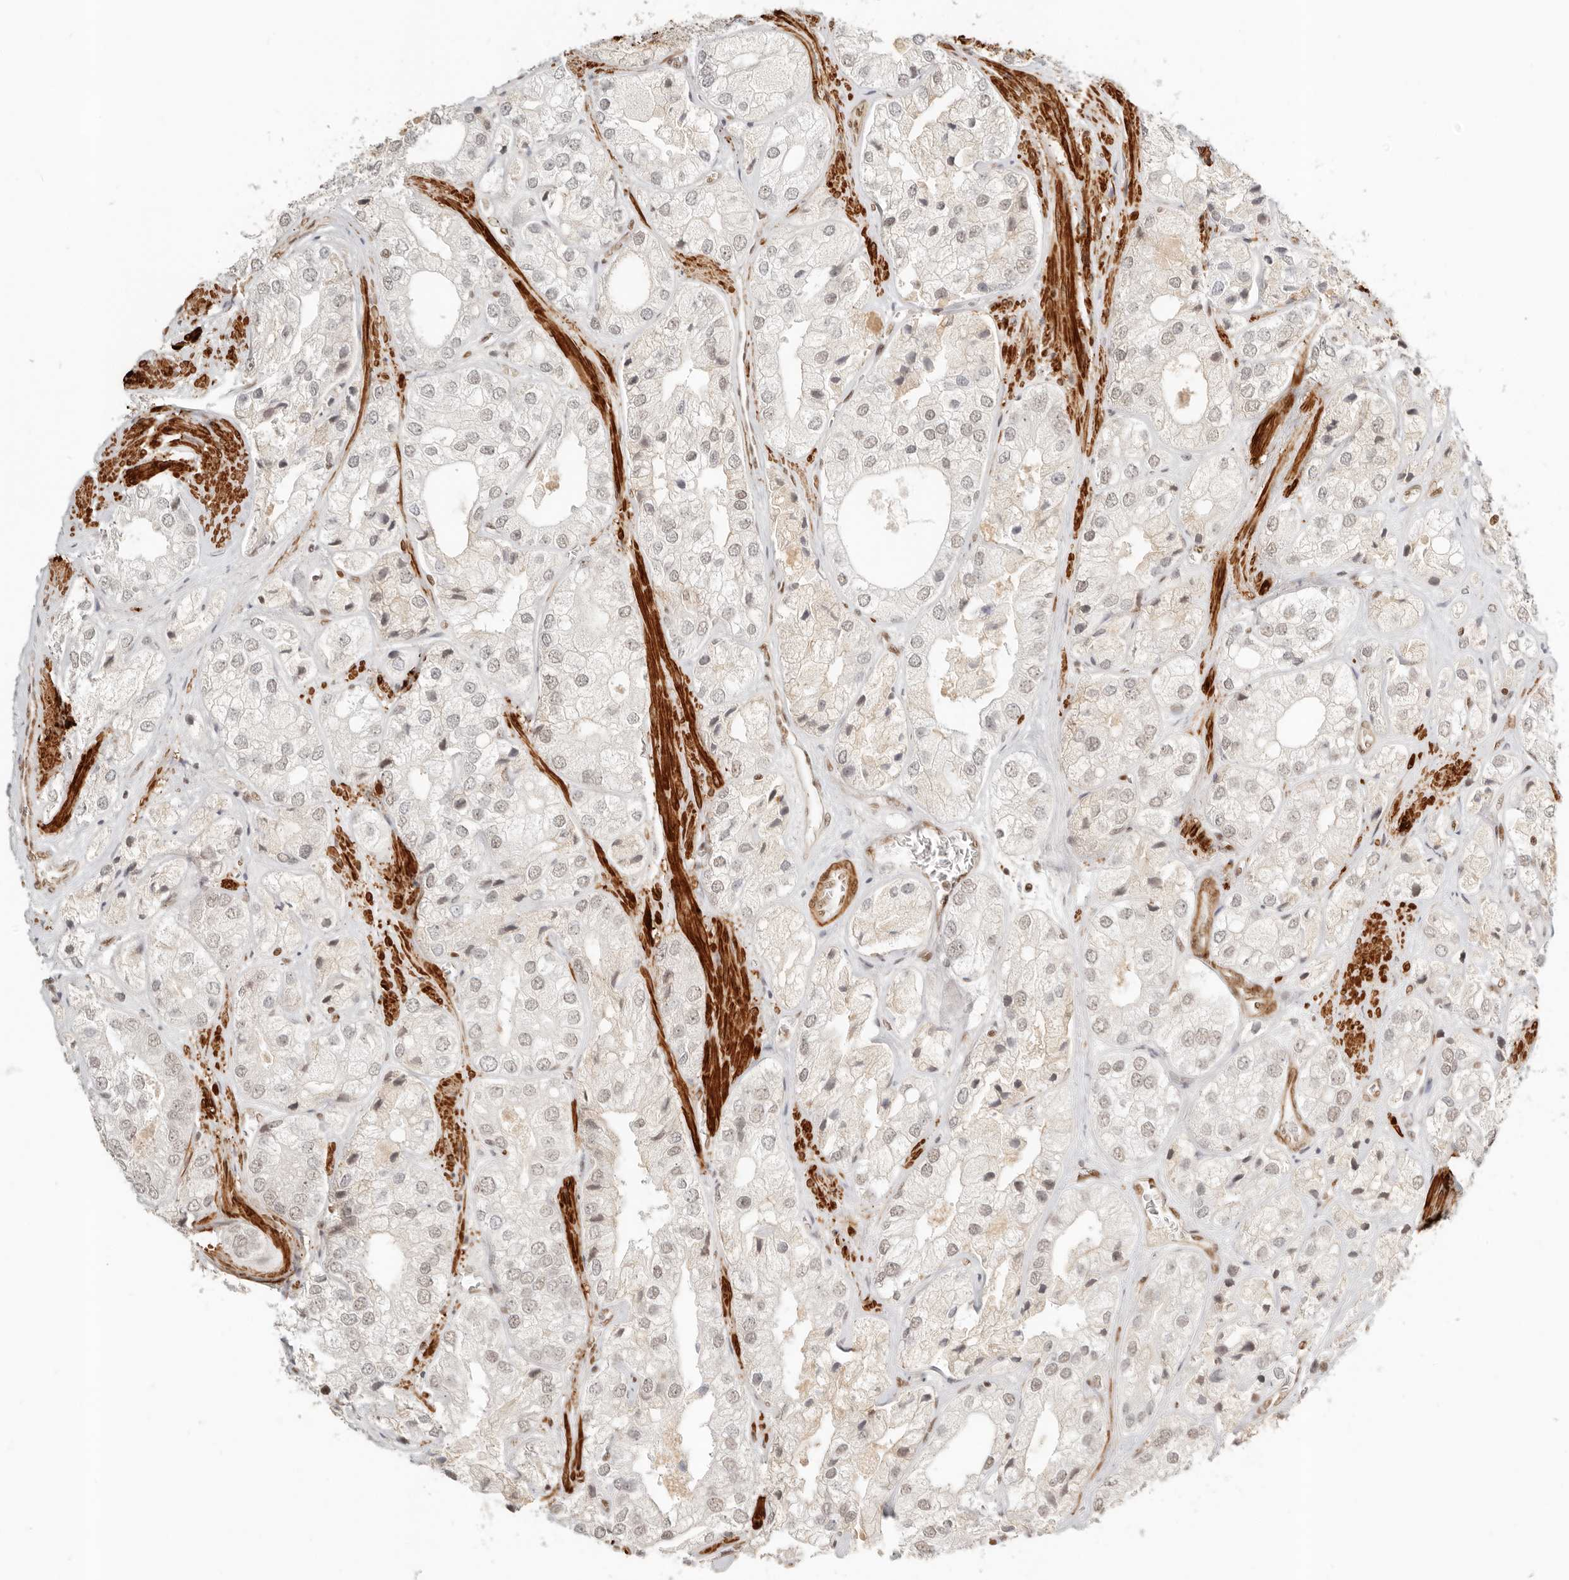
{"staining": {"intensity": "negative", "quantity": "none", "location": "none"}, "tissue": "prostate cancer", "cell_type": "Tumor cells", "image_type": "cancer", "snomed": [{"axis": "morphology", "description": "Adenocarcinoma, High grade"}, {"axis": "topography", "description": "Prostate"}], "caption": "Immunohistochemical staining of human prostate high-grade adenocarcinoma displays no significant staining in tumor cells. (DAB (3,3'-diaminobenzidine) immunohistochemistry with hematoxylin counter stain).", "gene": "GABPA", "patient": {"sex": "male", "age": 50}}